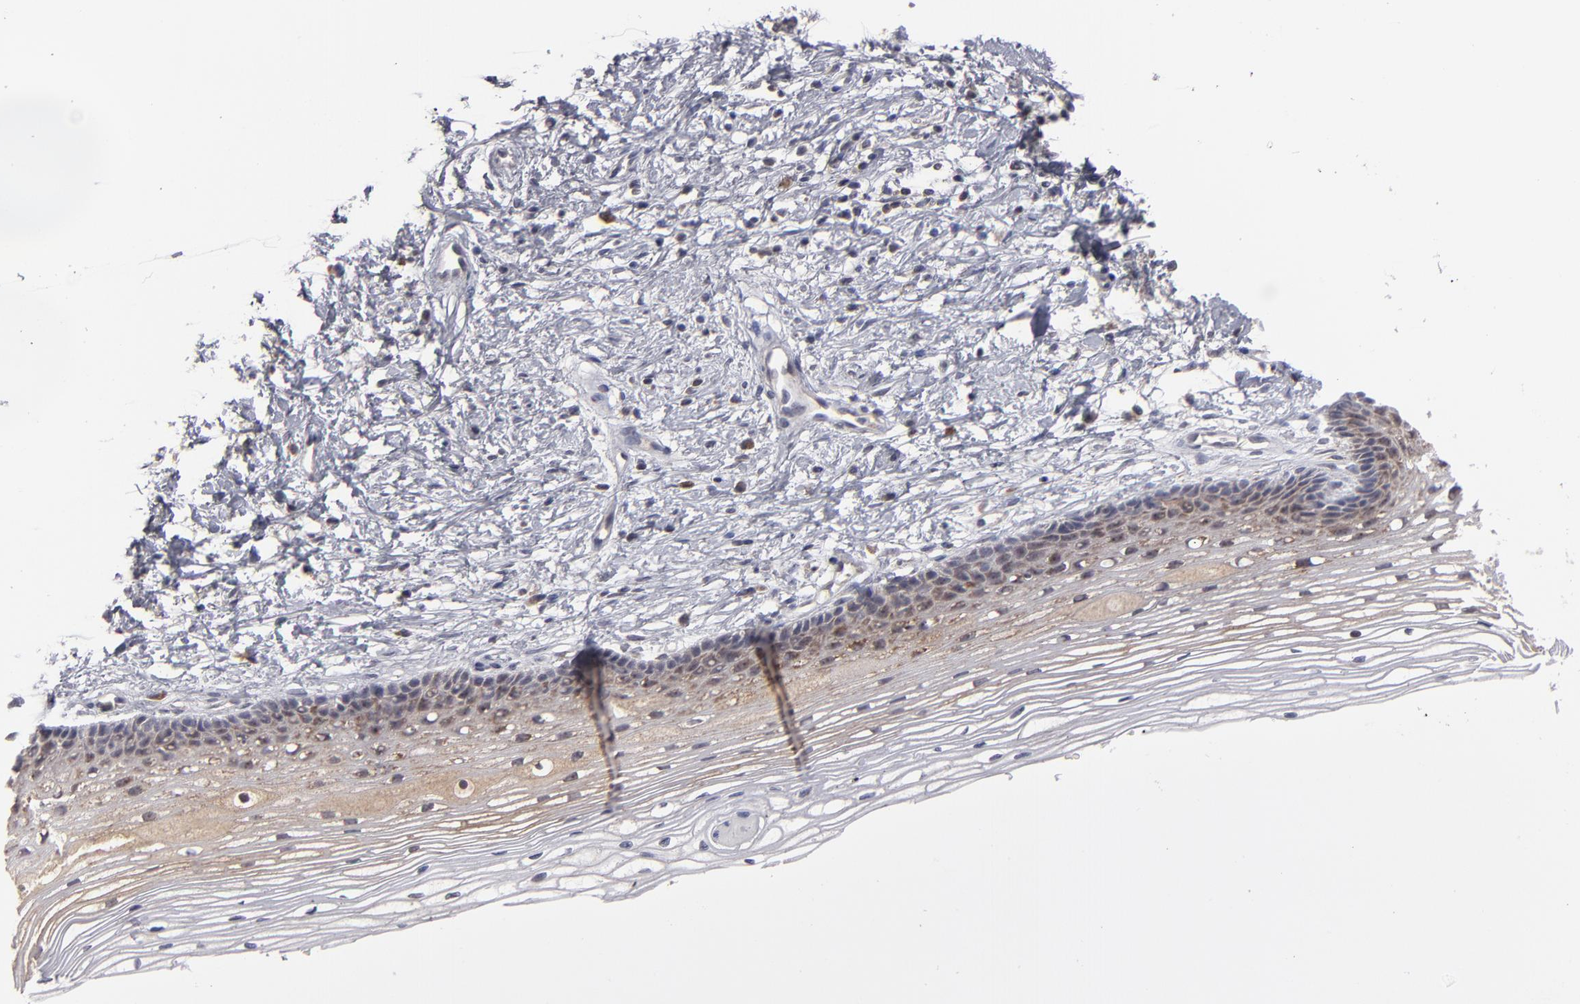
{"staining": {"intensity": "weak", "quantity": ">75%", "location": "cytoplasmic/membranous"}, "tissue": "cervix", "cell_type": "Glandular cells", "image_type": "normal", "snomed": [{"axis": "morphology", "description": "Normal tissue, NOS"}, {"axis": "topography", "description": "Cervix"}], "caption": "Immunohistochemistry (IHC) photomicrograph of normal cervix: cervix stained using immunohistochemistry (IHC) demonstrates low levels of weak protein expression localized specifically in the cytoplasmic/membranous of glandular cells, appearing as a cytoplasmic/membranous brown color.", "gene": "GLCCI1", "patient": {"sex": "female", "age": 77}}